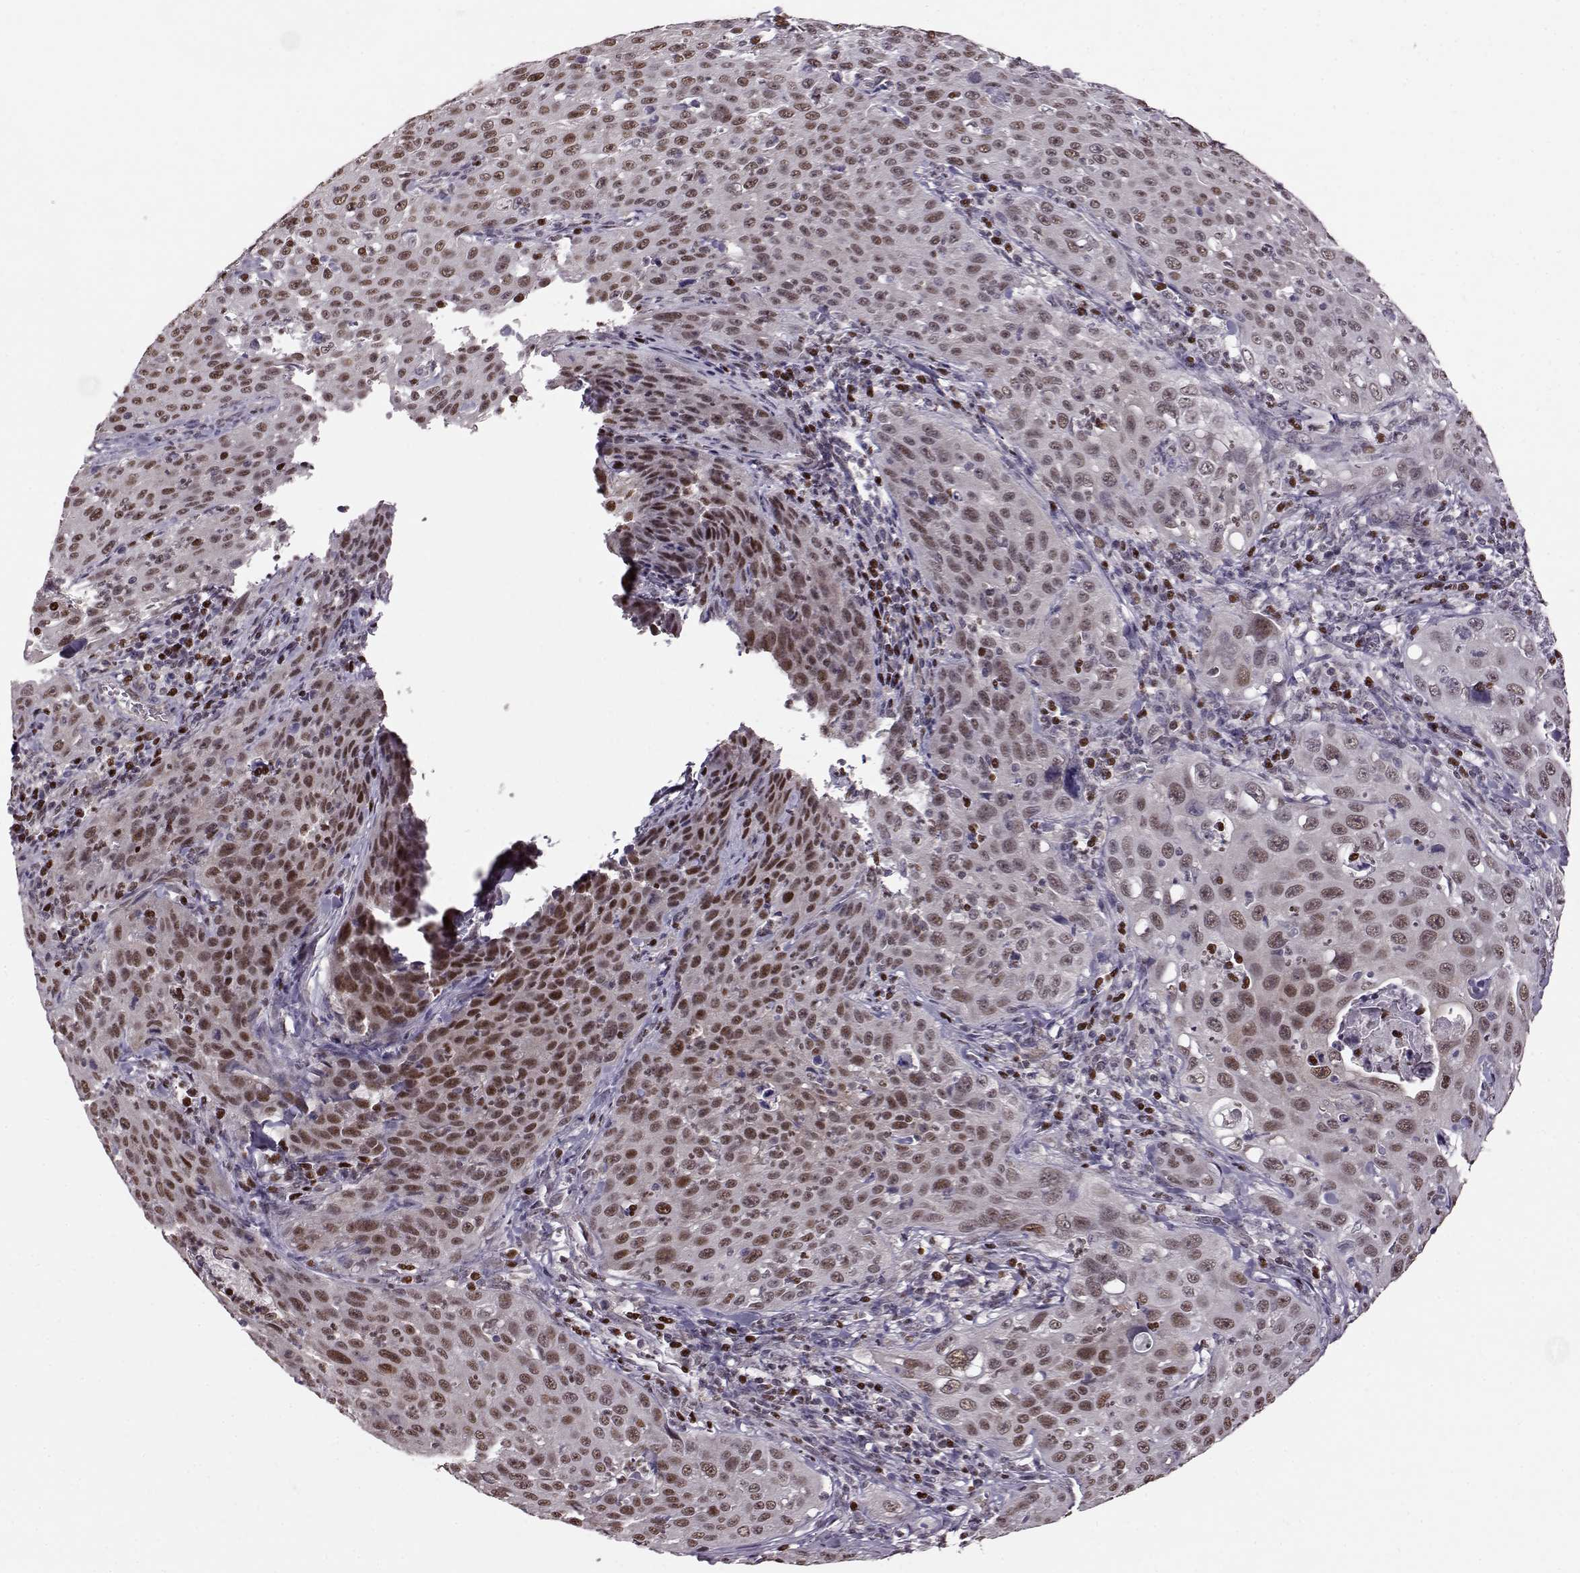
{"staining": {"intensity": "moderate", "quantity": "25%-75%", "location": "nuclear"}, "tissue": "cervical cancer", "cell_type": "Tumor cells", "image_type": "cancer", "snomed": [{"axis": "morphology", "description": "Squamous cell carcinoma, NOS"}, {"axis": "topography", "description": "Cervix"}], "caption": "Immunohistochemistry (IHC) photomicrograph of cervical cancer stained for a protein (brown), which reveals medium levels of moderate nuclear staining in about 25%-75% of tumor cells.", "gene": "KLF6", "patient": {"sex": "female", "age": 26}}